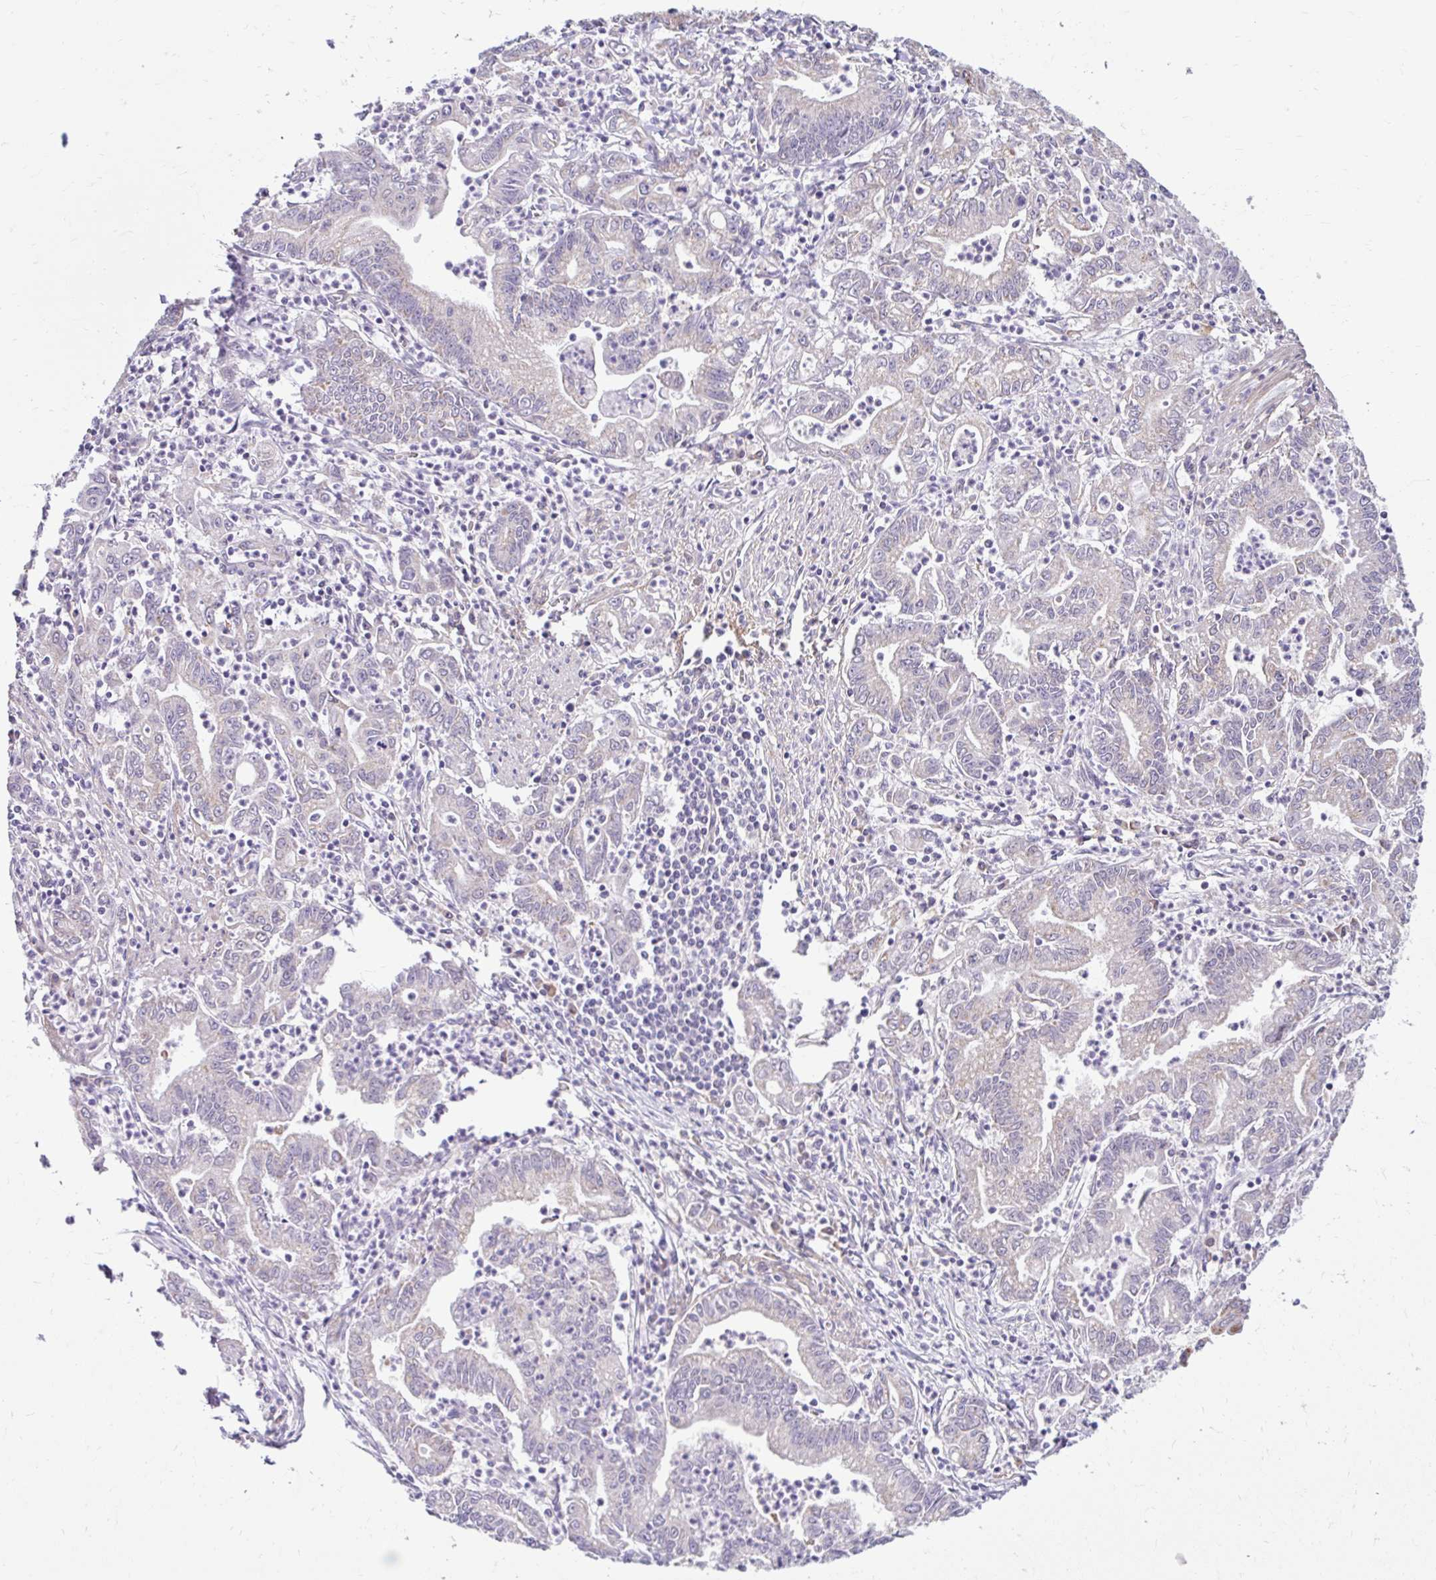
{"staining": {"intensity": "moderate", "quantity": "<25%", "location": "cytoplasmic/membranous"}, "tissue": "stomach cancer", "cell_type": "Tumor cells", "image_type": "cancer", "snomed": [{"axis": "morphology", "description": "Adenocarcinoma, NOS"}, {"axis": "topography", "description": "Stomach, upper"}], "caption": "An image of human stomach adenocarcinoma stained for a protein demonstrates moderate cytoplasmic/membranous brown staining in tumor cells. (Stains: DAB in brown, nuclei in blue, Microscopy: brightfield microscopy at high magnification).", "gene": "NT5C1B", "patient": {"sex": "female", "age": 79}}